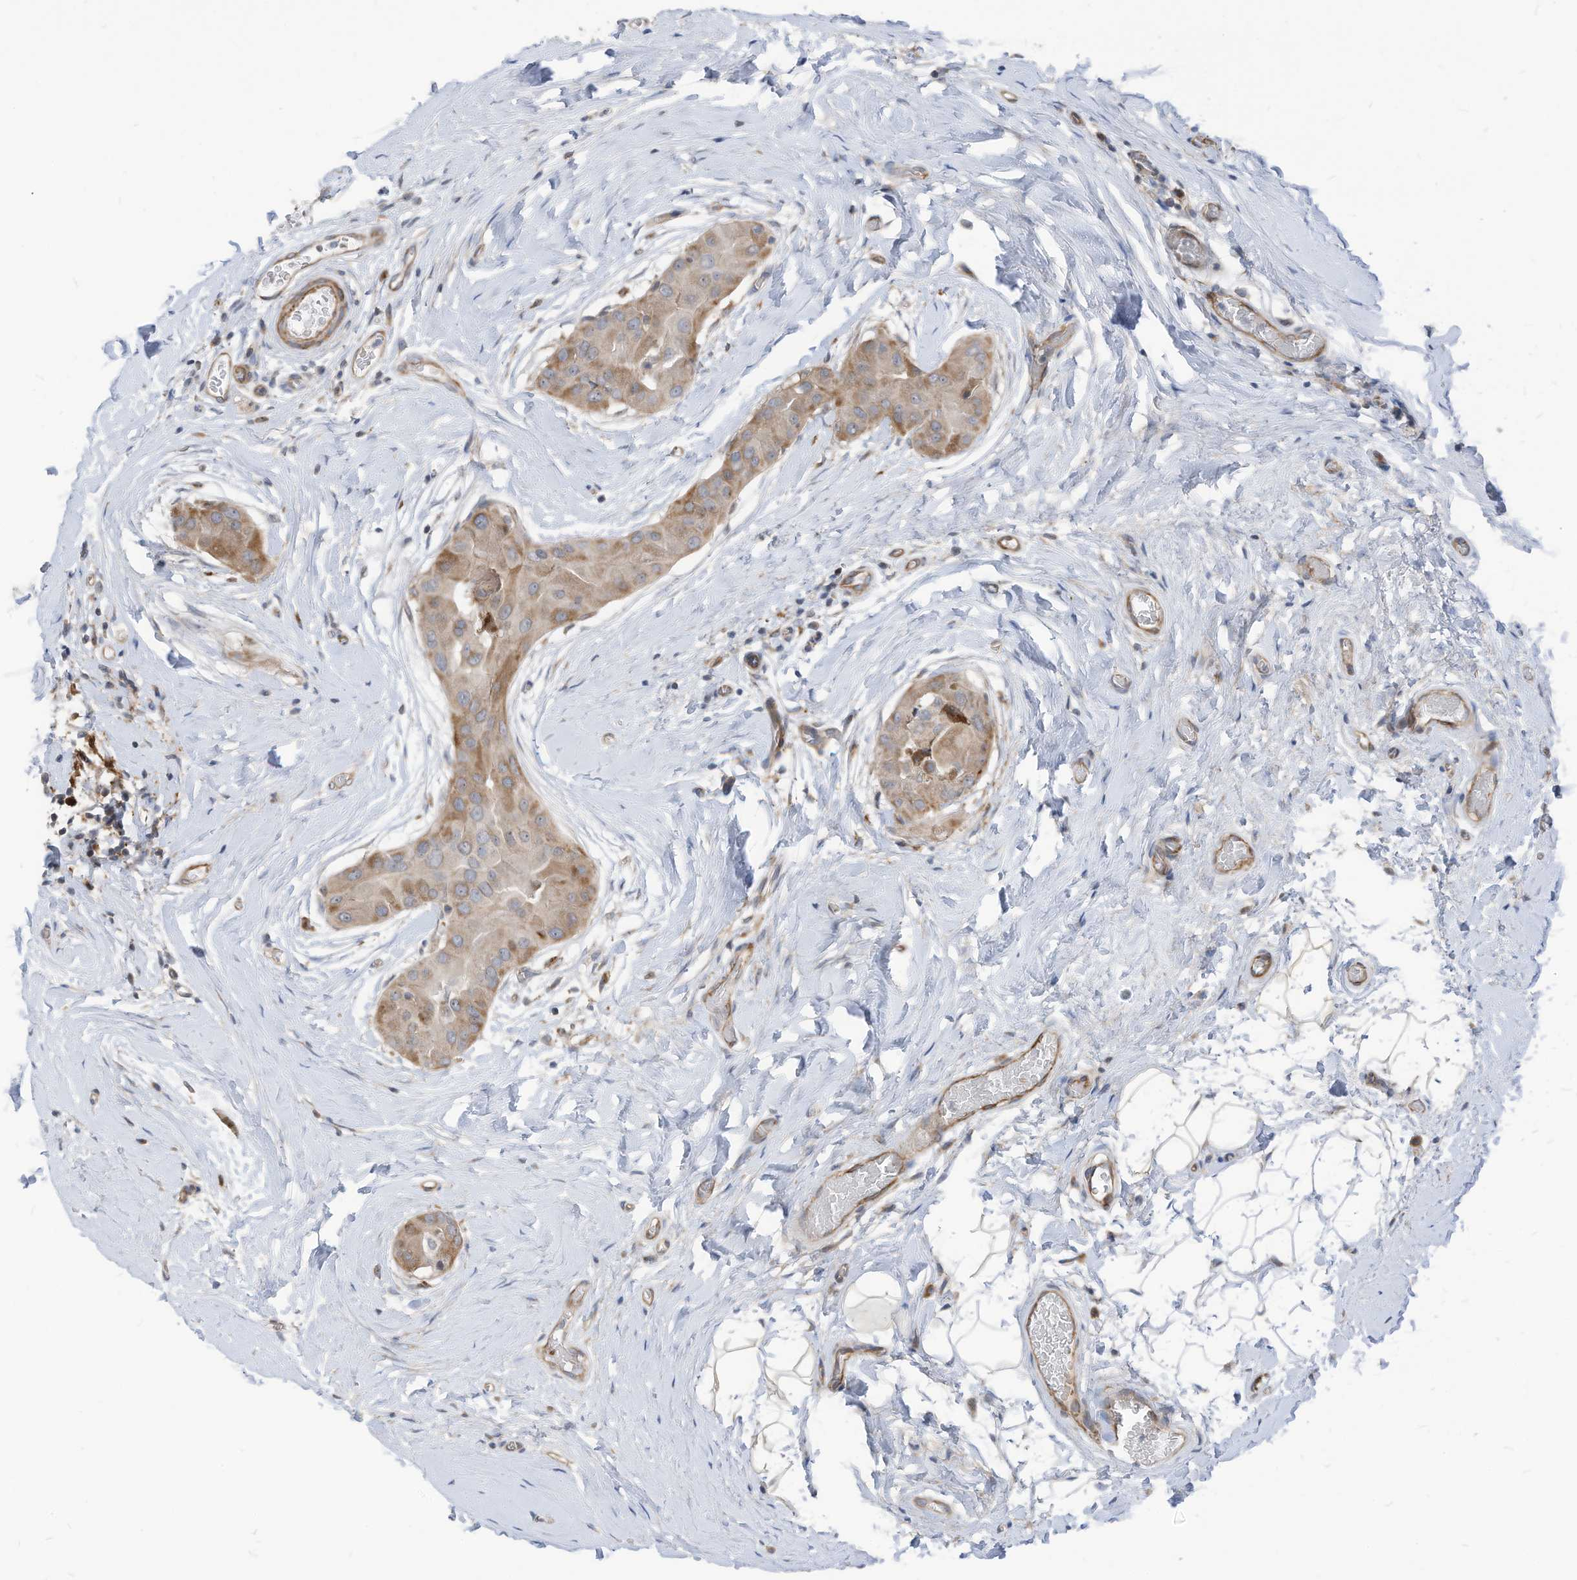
{"staining": {"intensity": "moderate", "quantity": "25%-75%", "location": "cytoplasmic/membranous"}, "tissue": "thyroid cancer", "cell_type": "Tumor cells", "image_type": "cancer", "snomed": [{"axis": "morphology", "description": "Papillary adenocarcinoma, NOS"}, {"axis": "topography", "description": "Thyroid gland"}], "caption": "A micrograph of human thyroid papillary adenocarcinoma stained for a protein reveals moderate cytoplasmic/membranous brown staining in tumor cells.", "gene": "GPATCH3", "patient": {"sex": "male", "age": 33}}